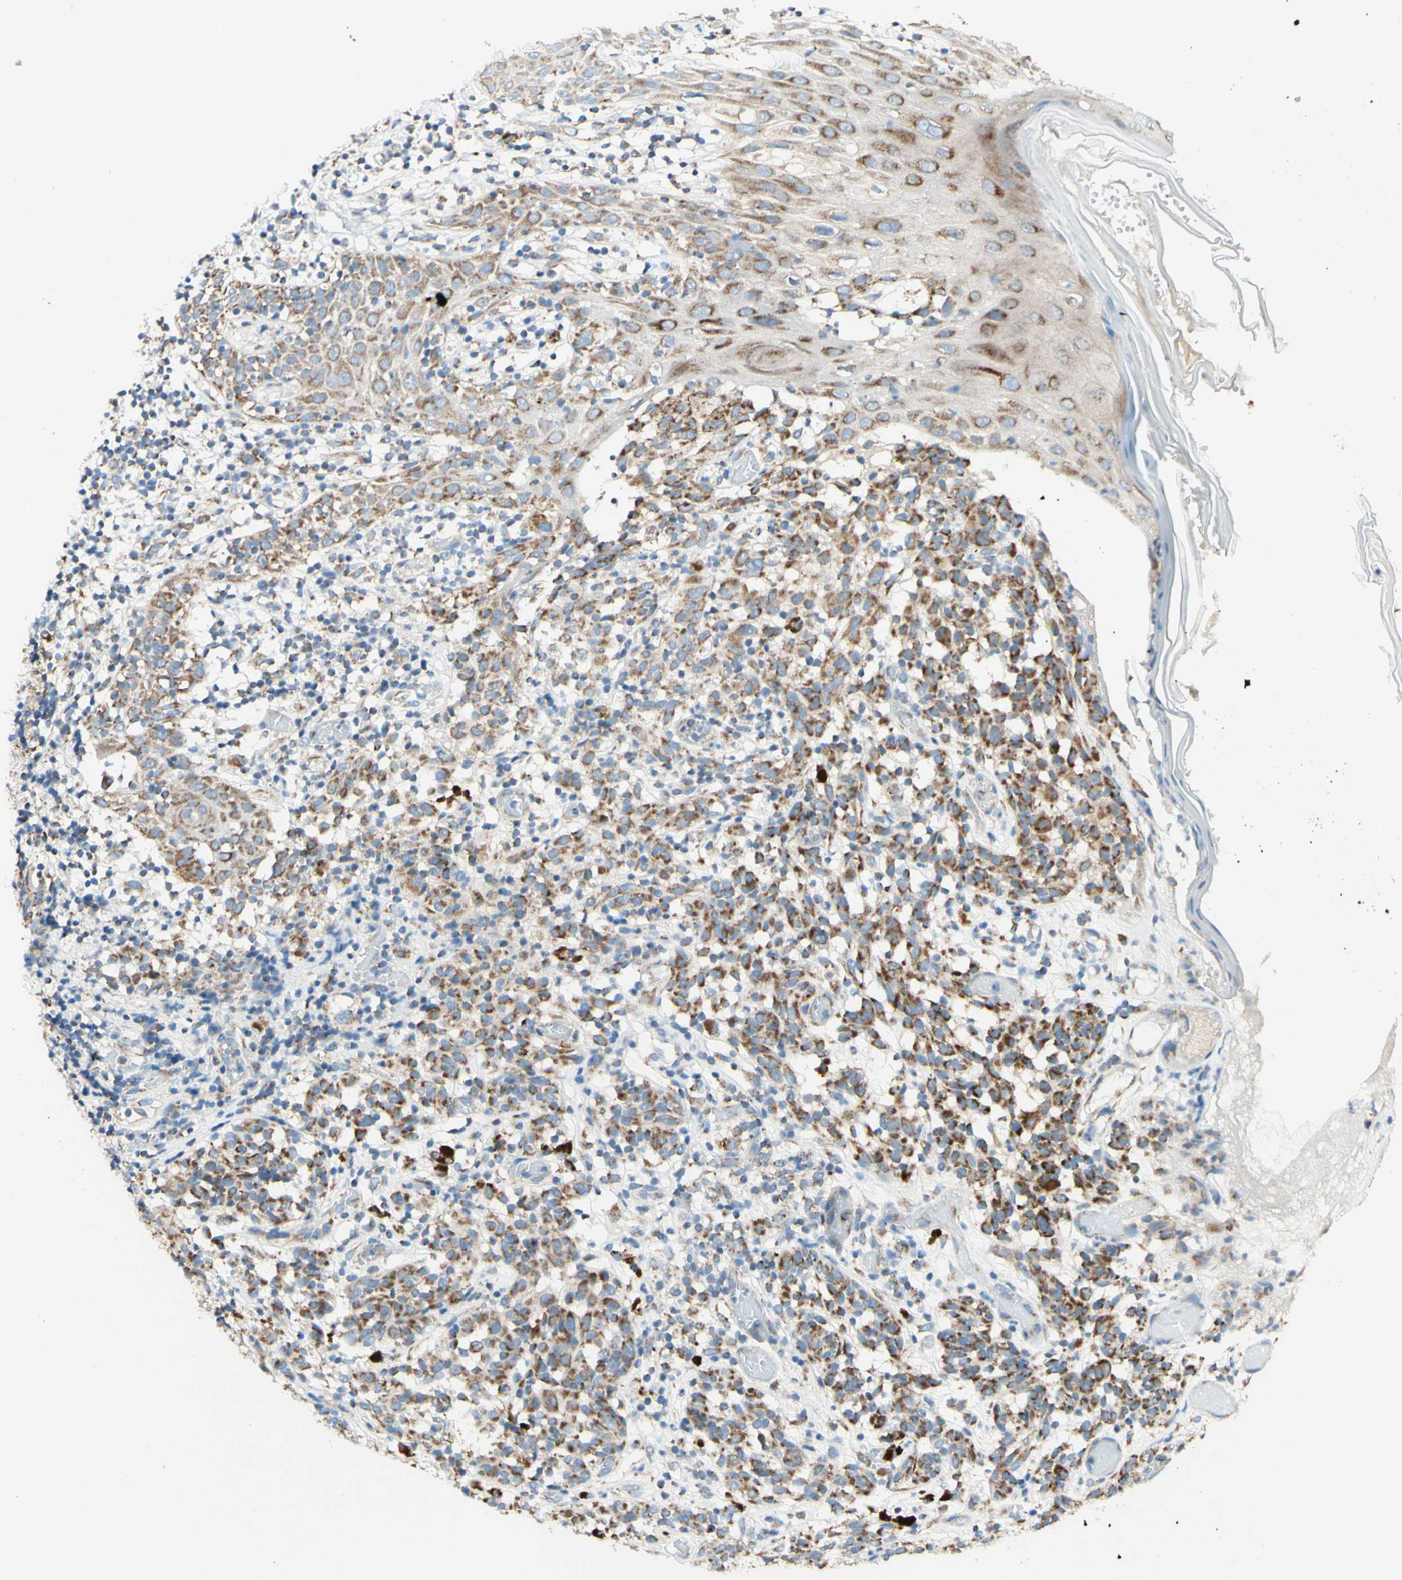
{"staining": {"intensity": "moderate", "quantity": "25%-75%", "location": "cytoplasmic/membranous"}, "tissue": "melanoma", "cell_type": "Tumor cells", "image_type": "cancer", "snomed": [{"axis": "morphology", "description": "Malignant melanoma, NOS"}, {"axis": "topography", "description": "Skin"}], "caption": "Malignant melanoma was stained to show a protein in brown. There is medium levels of moderate cytoplasmic/membranous staining in approximately 25%-75% of tumor cells.", "gene": "ARMC10", "patient": {"sex": "female", "age": 46}}